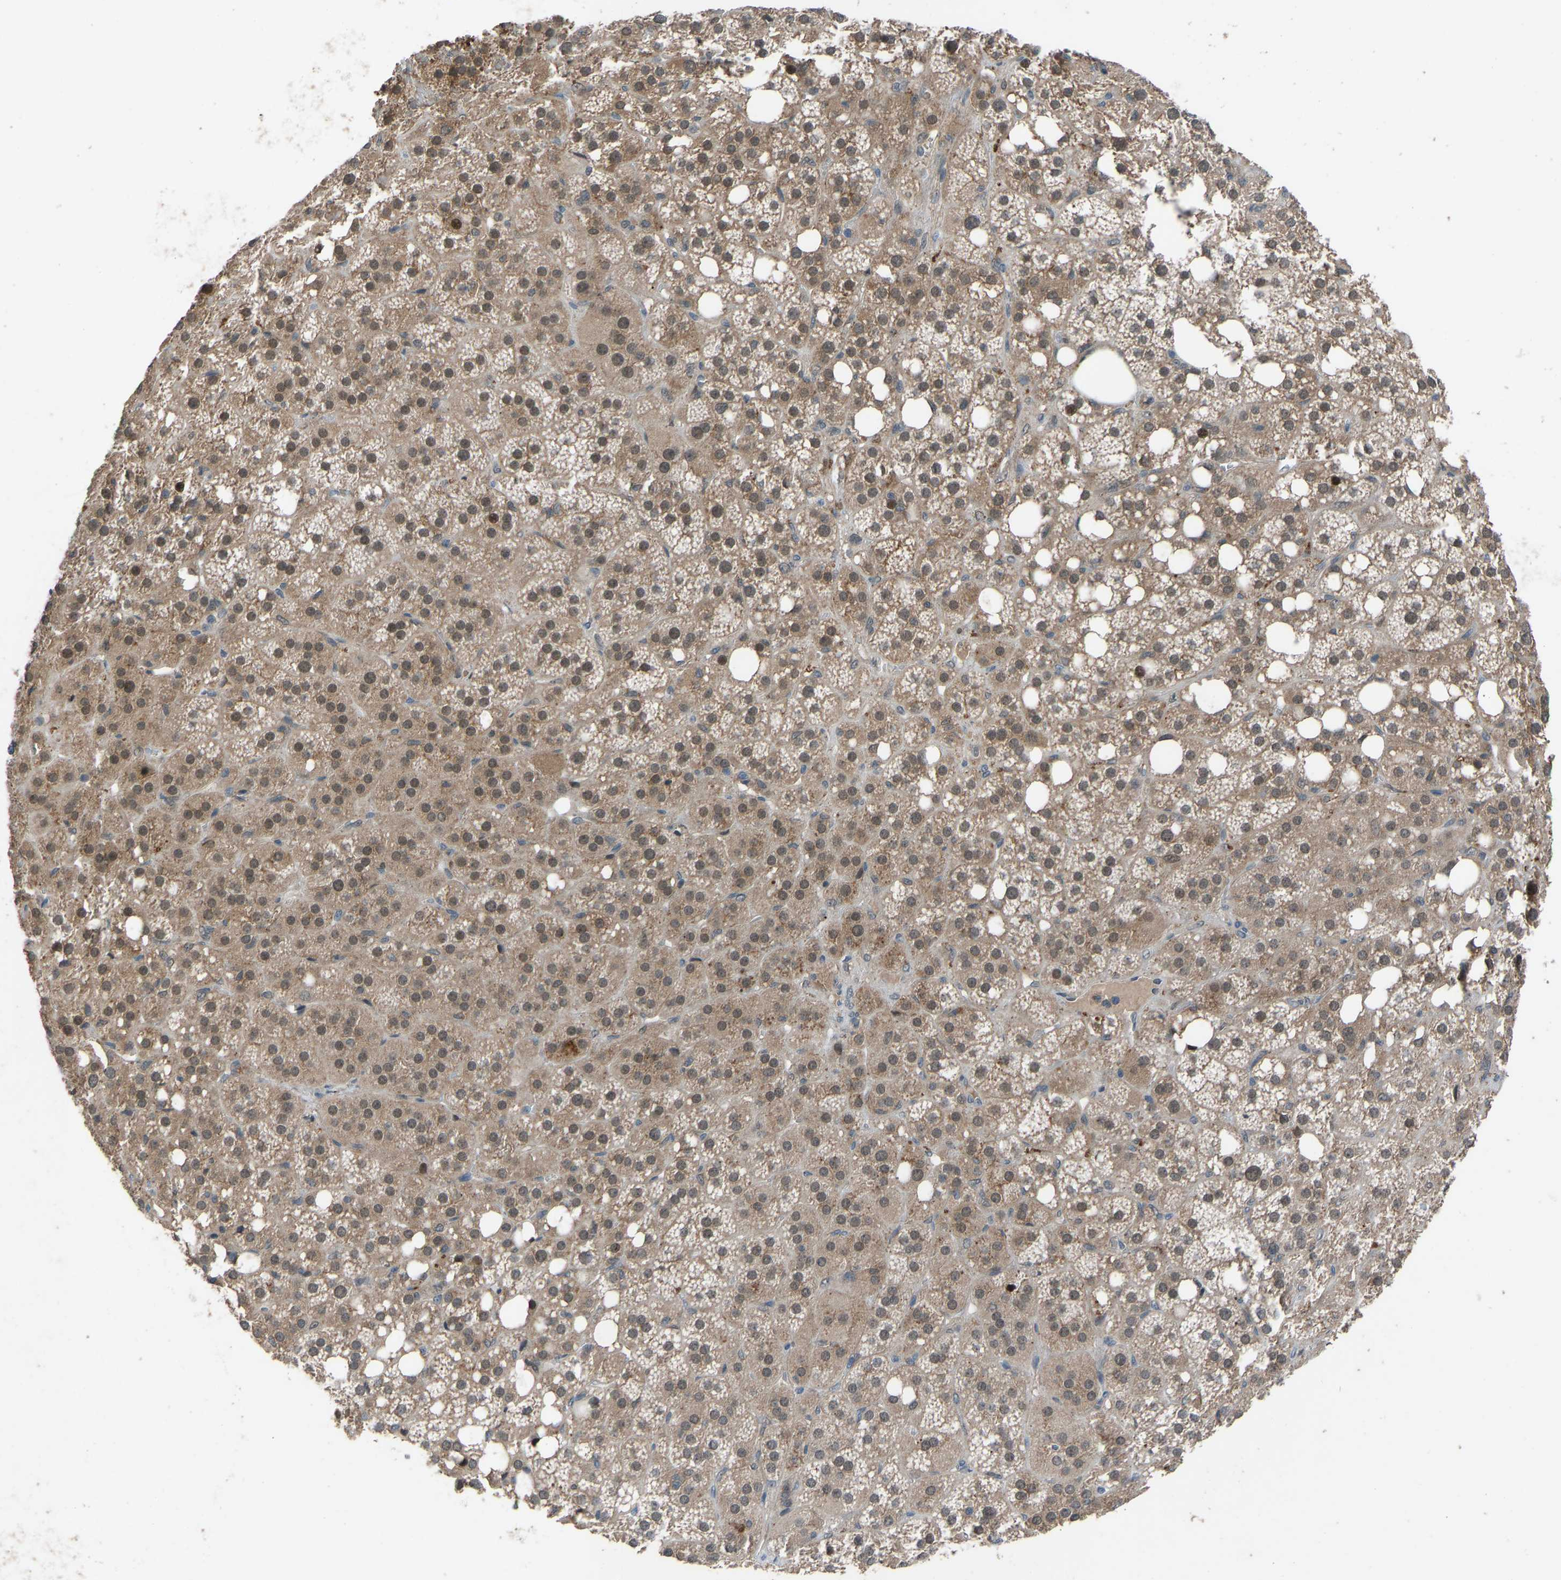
{"staining": {"intensity": "moderate", "quantity": ">75%", "location": "cytoplasmic/membranous,nuclear"}, "tissue": "adrenal gland", "cell_type": "Glandular cells", "image_type": "normal", "snomed": [{"axis": "morphology", "description": "Normal tissue, NOS"}, {"axis": "topography", "description": "Adrenal gland"}], "caption": "Adrenal gland stained with a brown dye reveals moderate cytoplasmic/membranous,nuclear positive staining in about >75% of glandular cells.", "gene": "SLC43A1", "patient": {"sex": "female", "age": 59}}